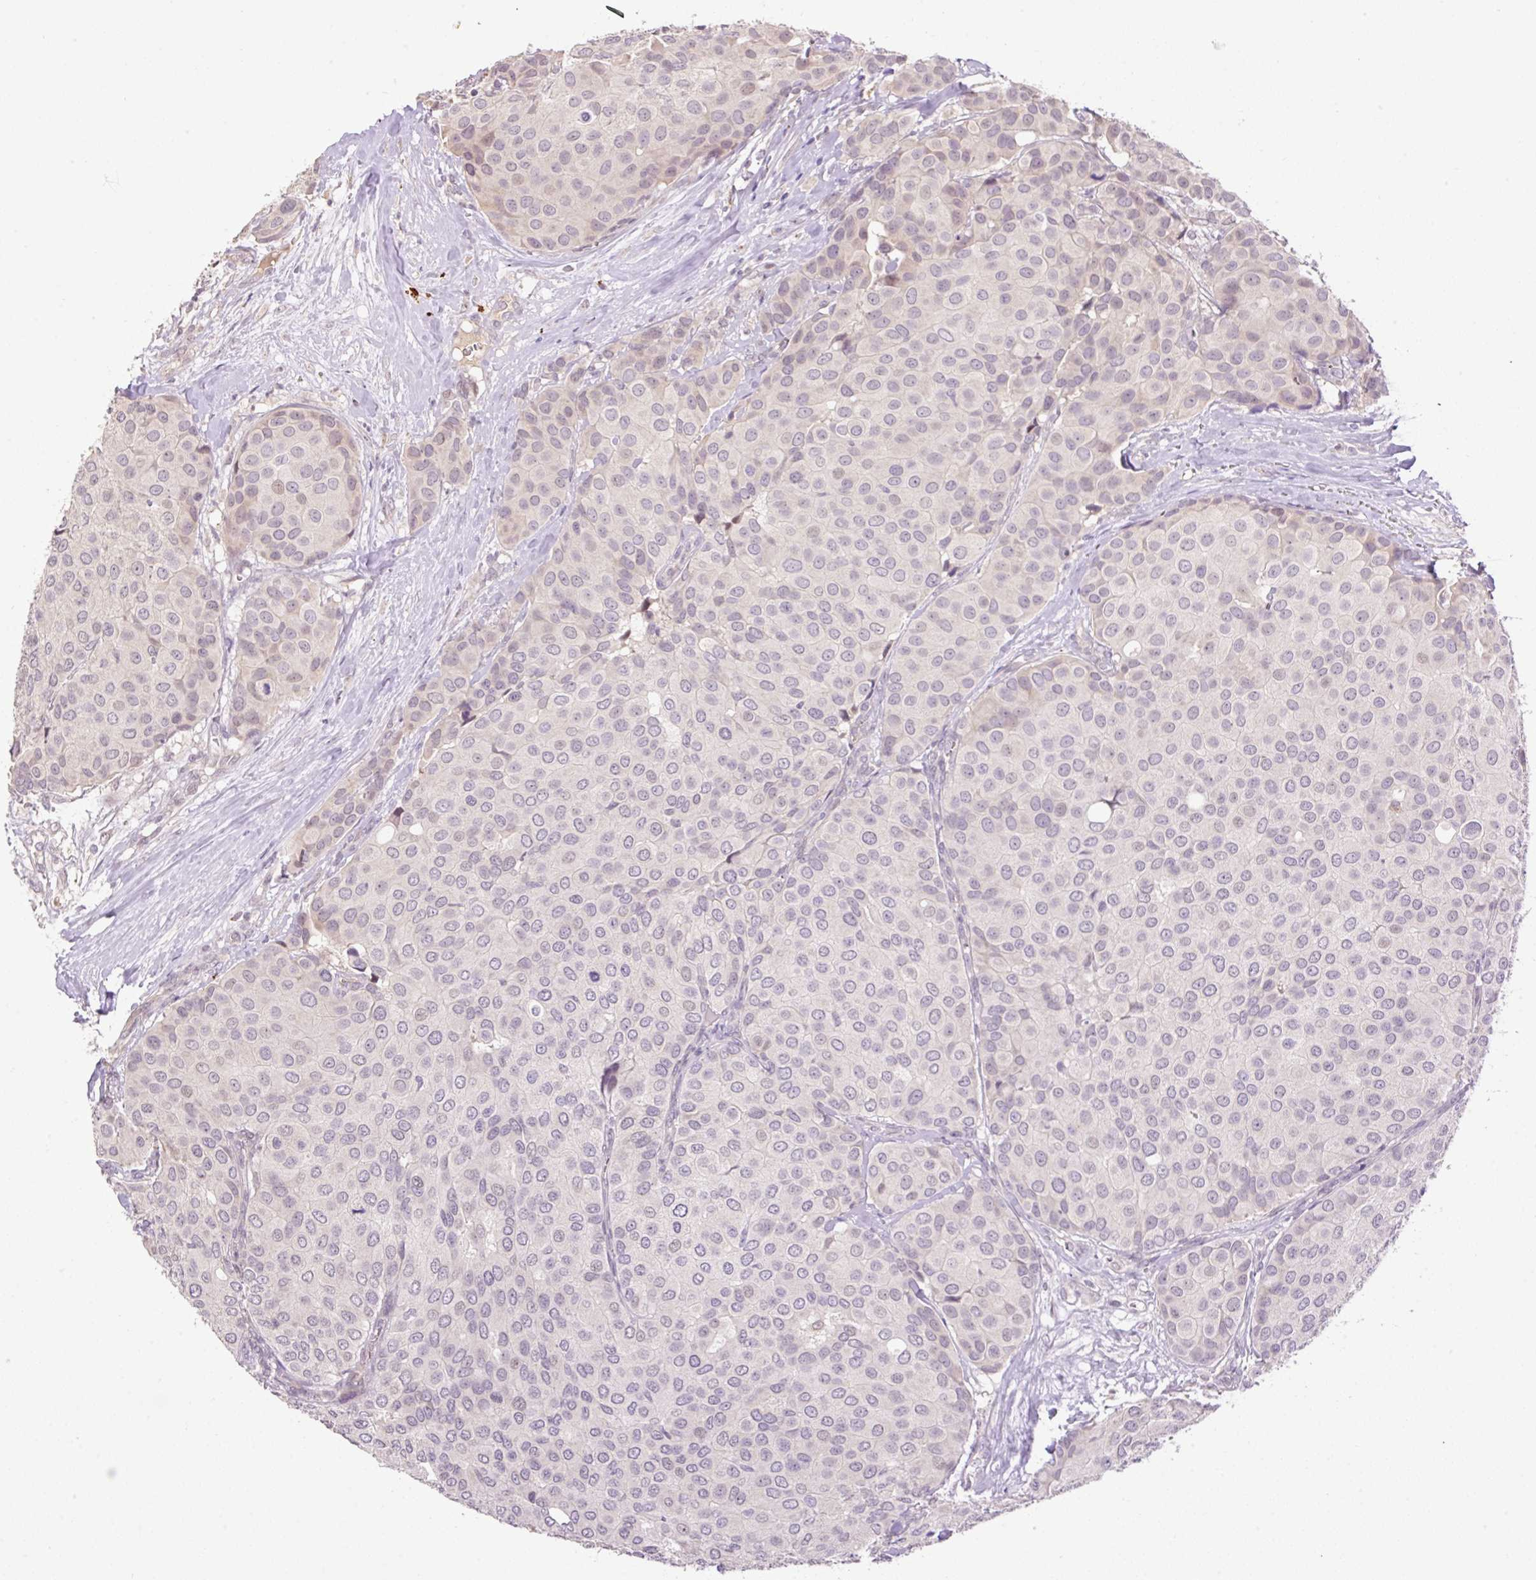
{"staining": {"intensity": "weak", "quantity": "<25%", "location": "cytoplasmic/membranous,nuclear"}, "tissue": "breast cancer", "cell_type": "Tumor cells", "image_type": "cancer", "snomed": [{"axis": "morphology", "description": "Duct carcinoma"}, {"axis": "topography", "description": "Breast"}], "caption": "IHC of breast cancer exhibits no positivity in tumor cells.", "gene": "HABP4", "patient": {"sex": "female", "age": 70}}